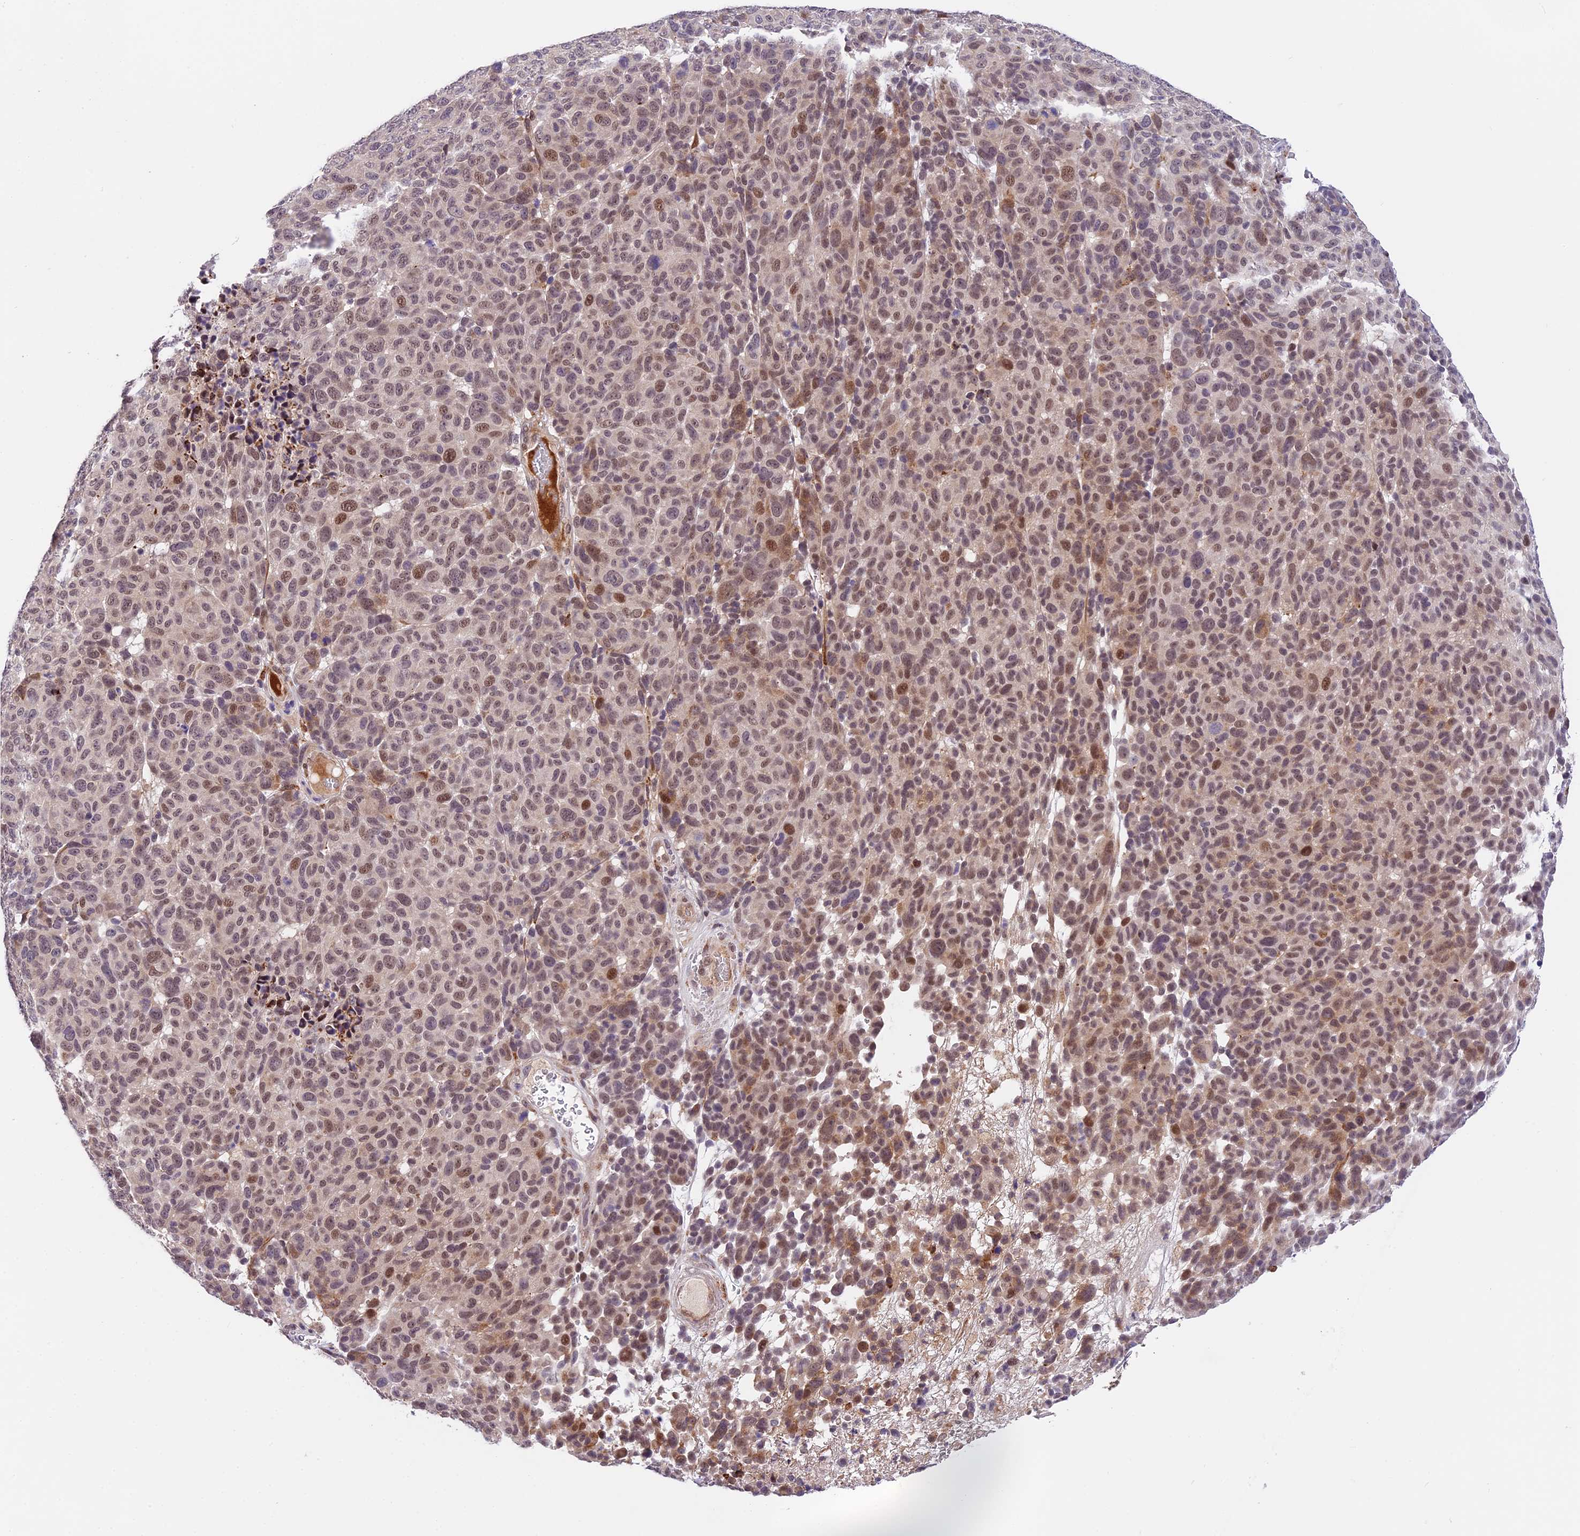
{"staining": {"intensity": "moderate", "quantity": "25%-75%", "location": "nuclear"}, "tissue": "melanoma", "cell_type": "Tumor cells", "image_type": "cancer", "snomed": [{"axis": "morphology", "description": "Malignant melanoma, NOS"}, {"axis": "topography", "description": "Skin"}], "caption": "Moderate nuclear staining is appreciated in about 25%-75% of tumor cells in melanoma. (Brightfield microscopy of DAB IHC at high magnification).", "gene": "FBXO45", "patient": {"sex": "male", "age": 49}}